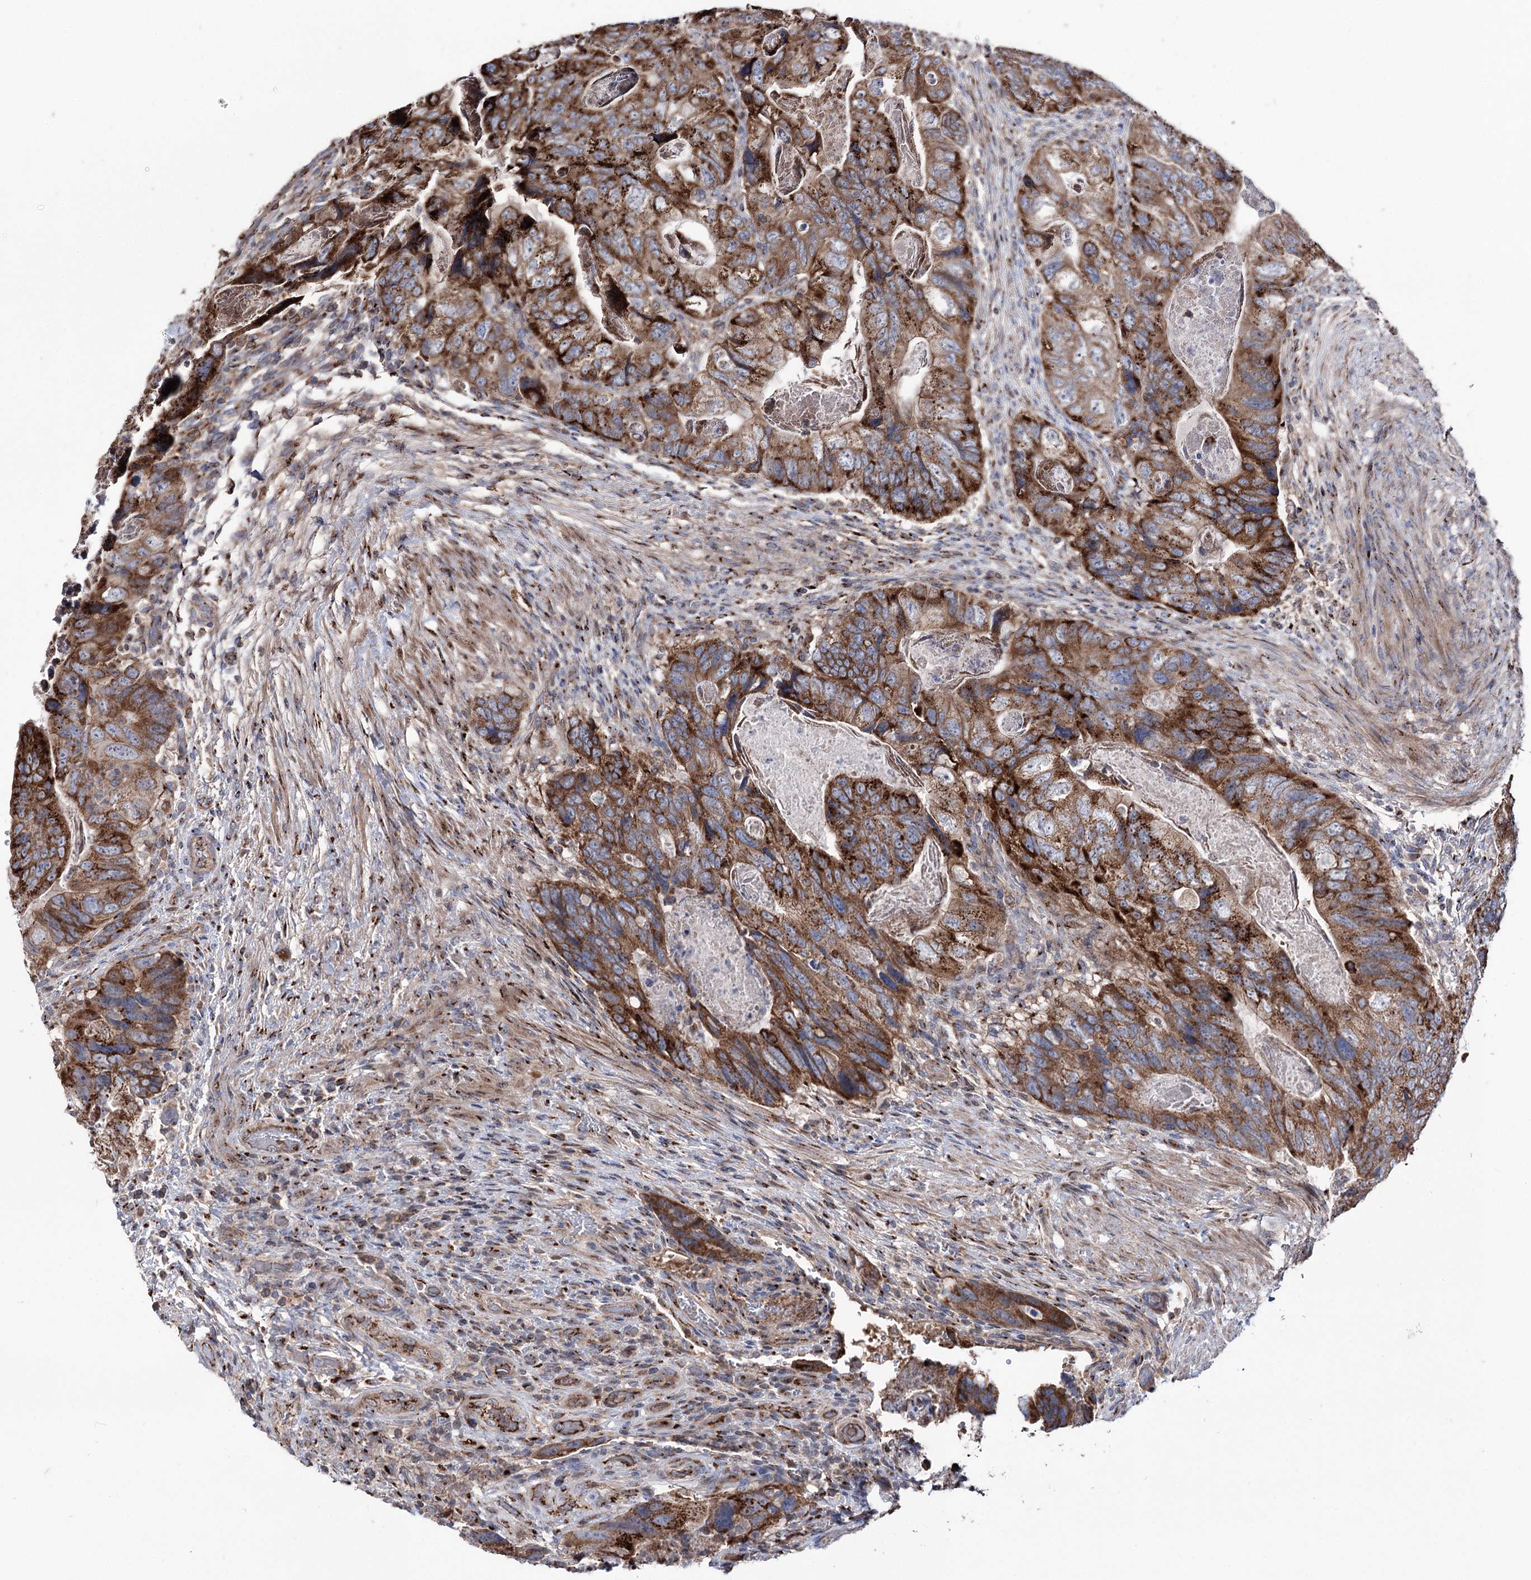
{"staining": {"intensity": "strong", "quantity": ">75%", "location": "cytoplasmic/membranous"}, "tissue": "colorectal cancer", "cell_type": "Tumor cells", "image_type": "cancer", "snomed": [{"axis": "morphology", "description": "Adenocarcinoma, NOS"}, {"axis": "topography", "description": "Rectum"}], "caption": "Immunohistochemistry (IHC) image of neoplastic tissue: colorectal cancer (adenocarcinoma) stained using immunohistochemistry shows high levels of strong protein expression localized specifically in the cytoplasmic/membranous of tumor cells, appearing as a cytoplasmic/membranous brown color.", "gene": "ARHGAP20", "patient": {"sex": "male", "age": 63}}